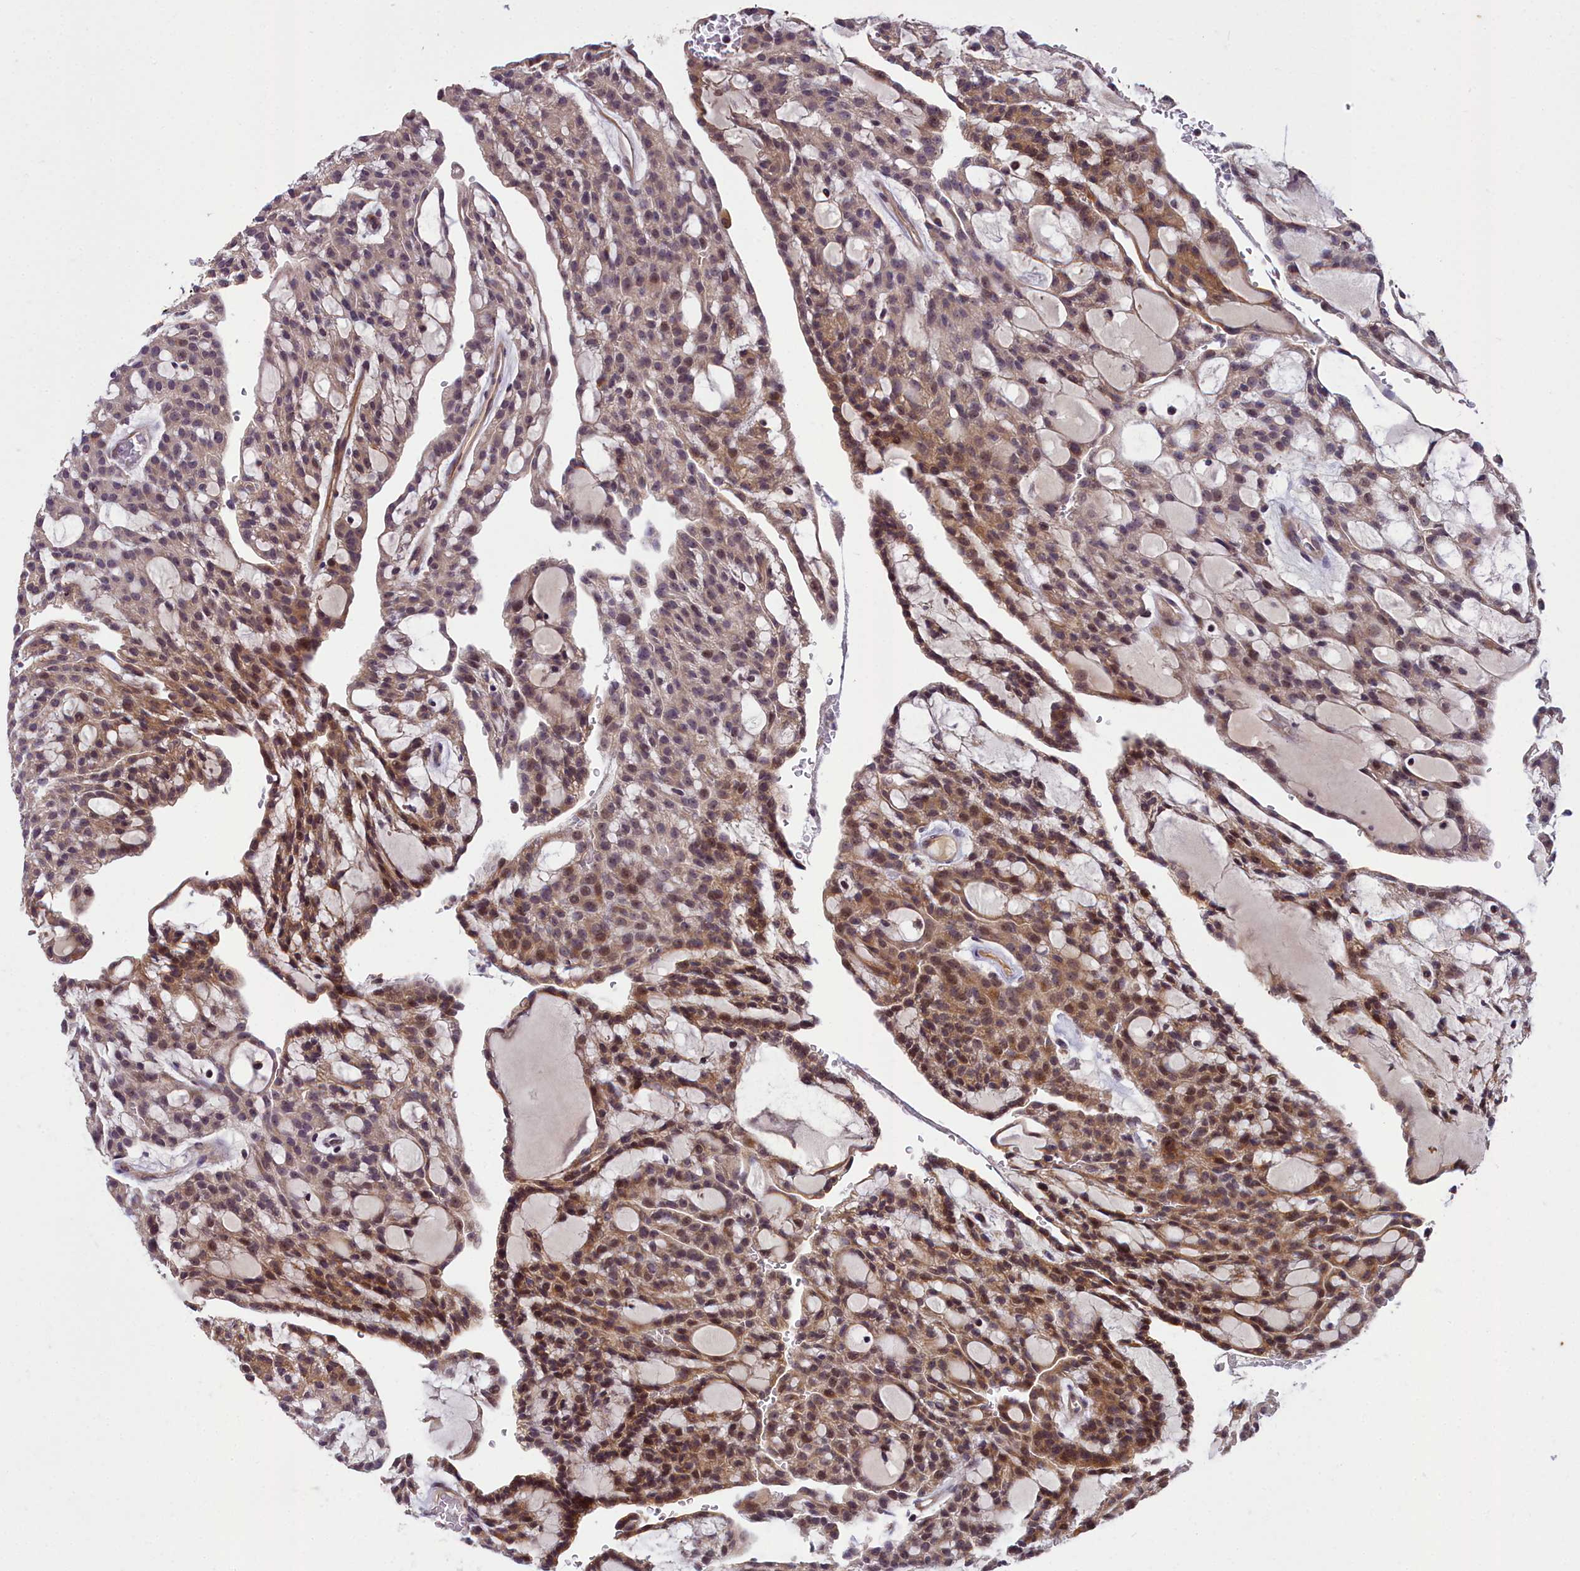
{"staining": {"intensity": "moderate", "quantity": ">75%", "location": "cytoplasmic/membranous,nuclear"}, "tissue": "renal cancer", "cell_type": "Tumor cells", "image_type": "cancer", "snomed": [{"axis": "morphology", "description": "Adenocarcinoma, NOS"}, {"axis": "topography", "description": "Kidney"}], "caption": "Renal adenocarcinoma stained with a protein marker demonstrates moderate staining in tumor cells.", "gene": "ZNF333", "patient": {"sex": "male", "age": 63}}